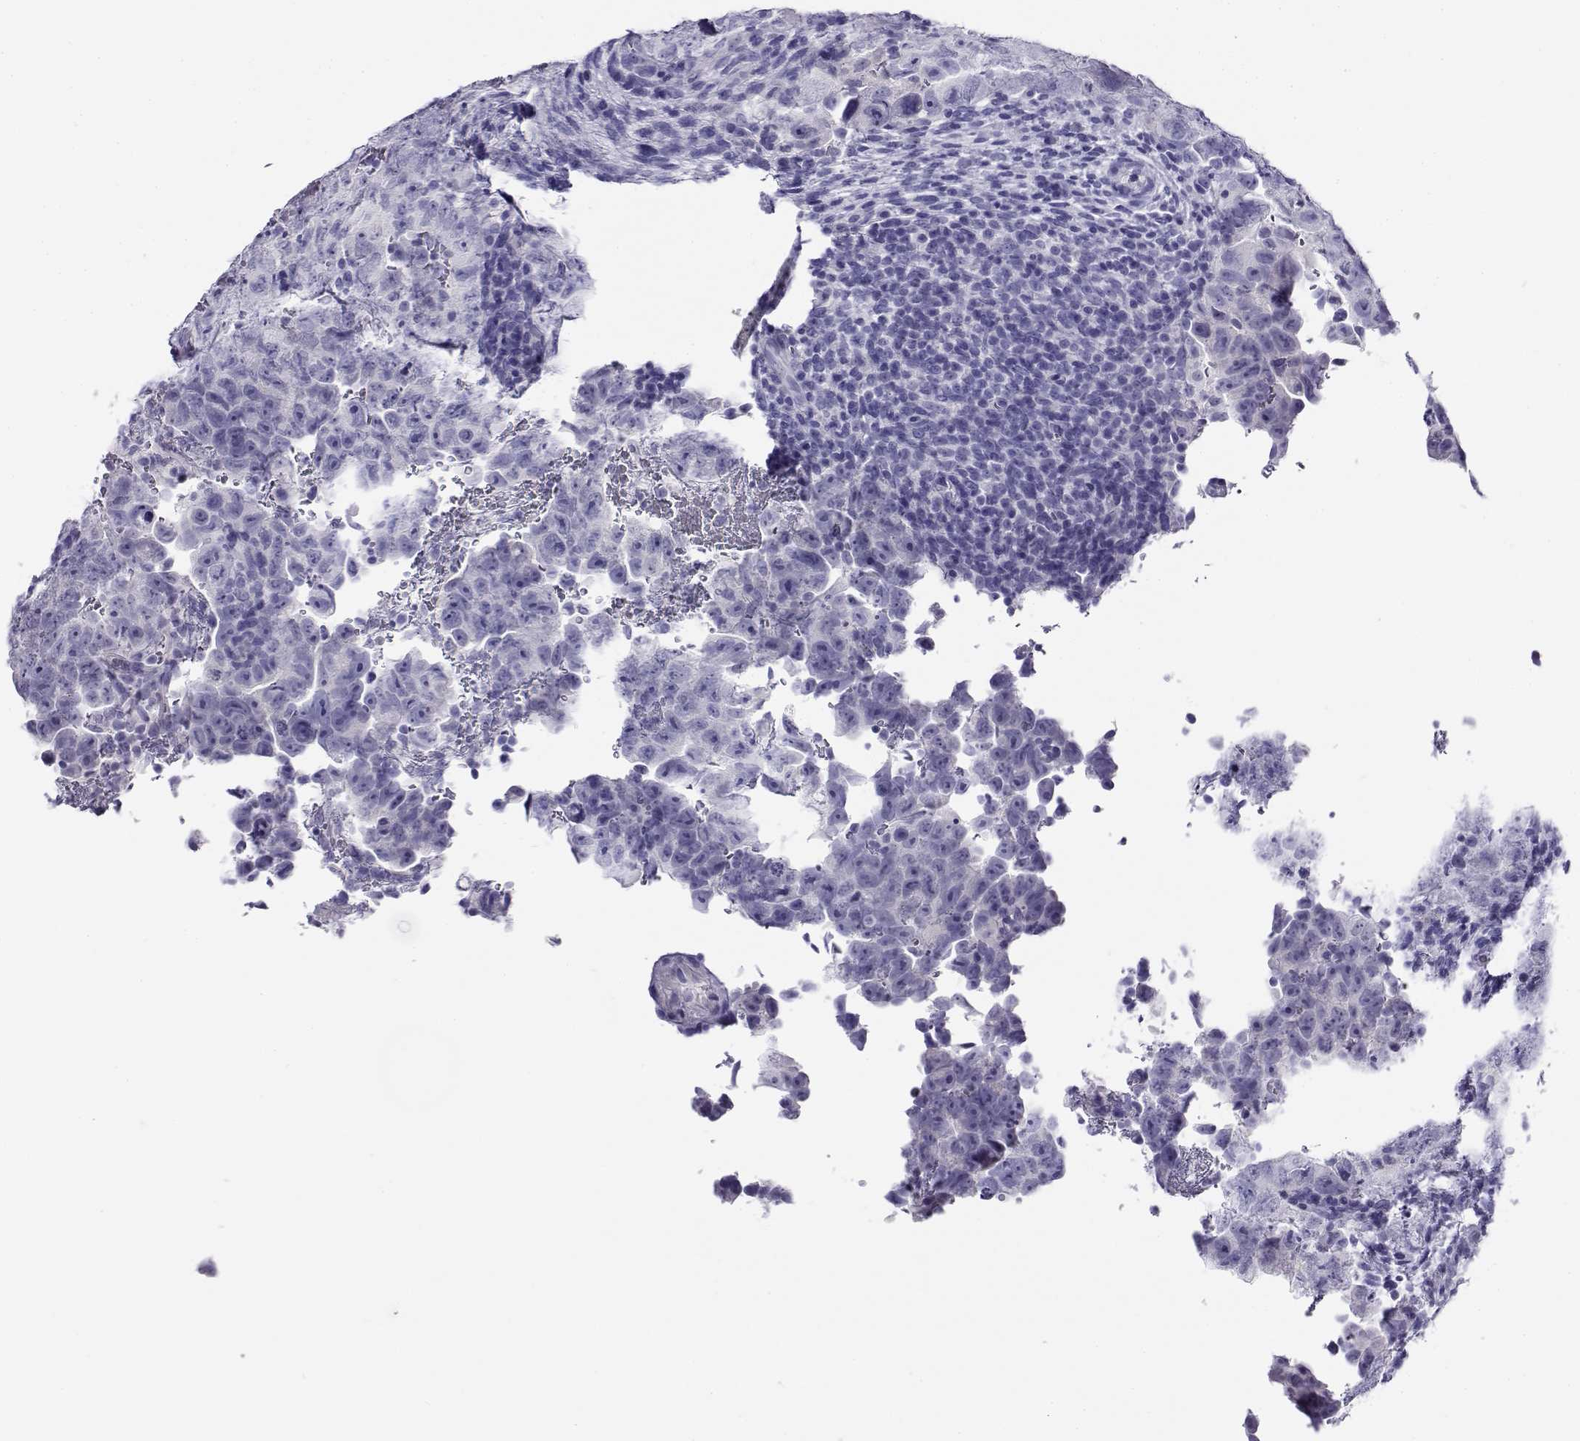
{"staining": {"intensity": "negative", "quantity": "none", "location": "none"}, "tissue": "testis cancer", "cell_type": "Tumor cells", "image_type": "cancer", "snomed": [{"axis": "morphology", "description": "Carcinoma, Embryonal, NOS"}, {"axis": "topography", "description": "Testis"}], "caption": "The IHC histopathology image has no significant staining in tumor cells of testis cancer tissue. (DAB (3,3'-diaminobenzidine) IHC, high magnification).", "gene": "CABS1", "patient": {"sex": "male", "age": 24}}